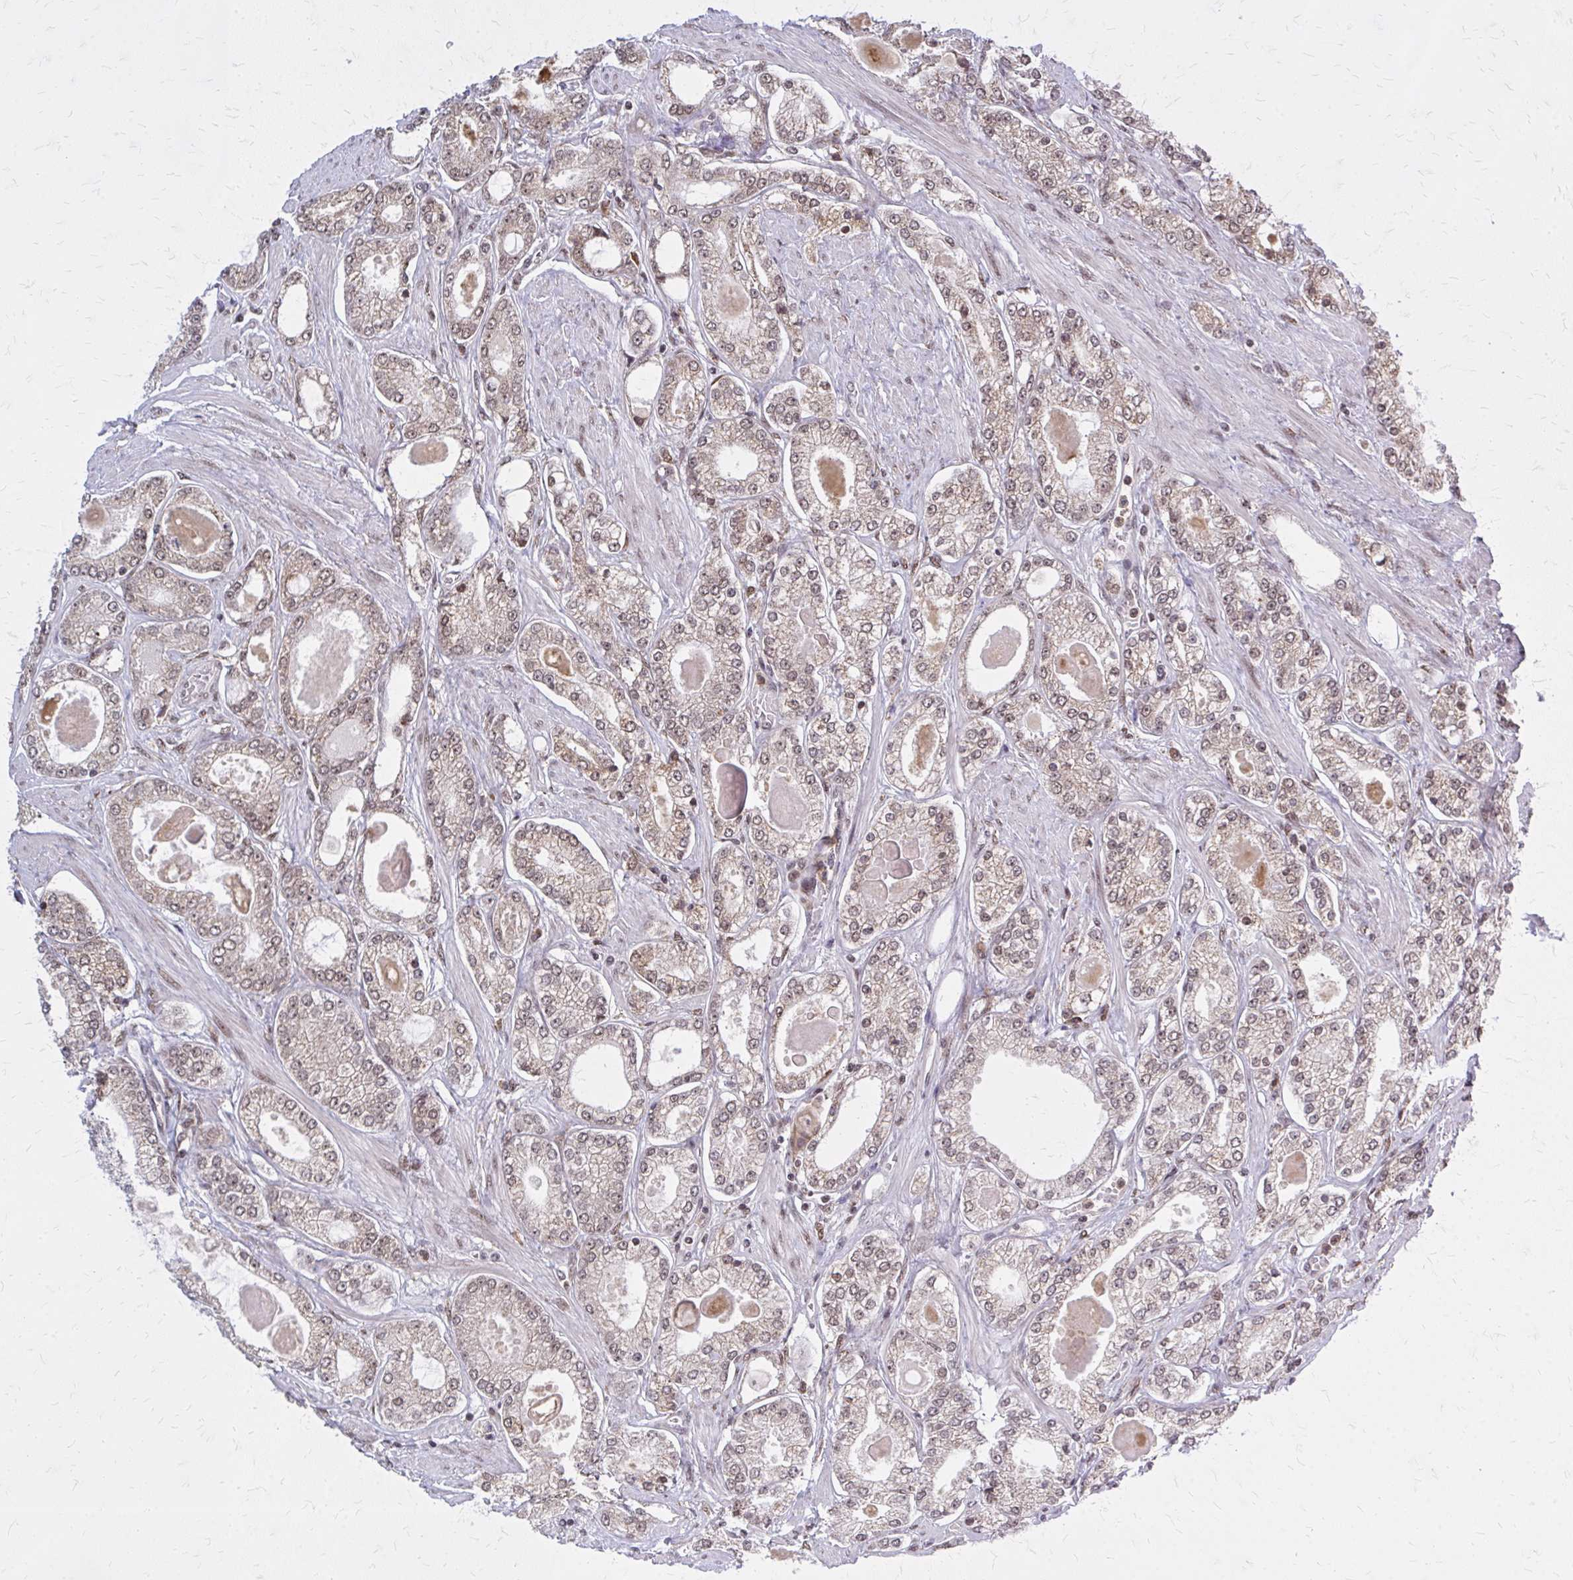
{"staining": {"intensity": "moderate", "quantity": "<25%", "location": "nuclear"}, "tissue": "prostate cancer", "cell_type": "Tumor cells", "image_type": "cancer", "snomed": [{"axis": "morphology", "description": "Adenocarcinoma, High grade"}, {"axis": "topography", "description": "Prostate"}], "caption": "This is a photomicrograph of immunohistochemistry (IHC) staining of prostate high-grade adenocarcinoma, which shows moderate positivity in the nuclear of tumor cells.", "gene": "HDAC3", "patient": {"sex": "male", "age": 68}}